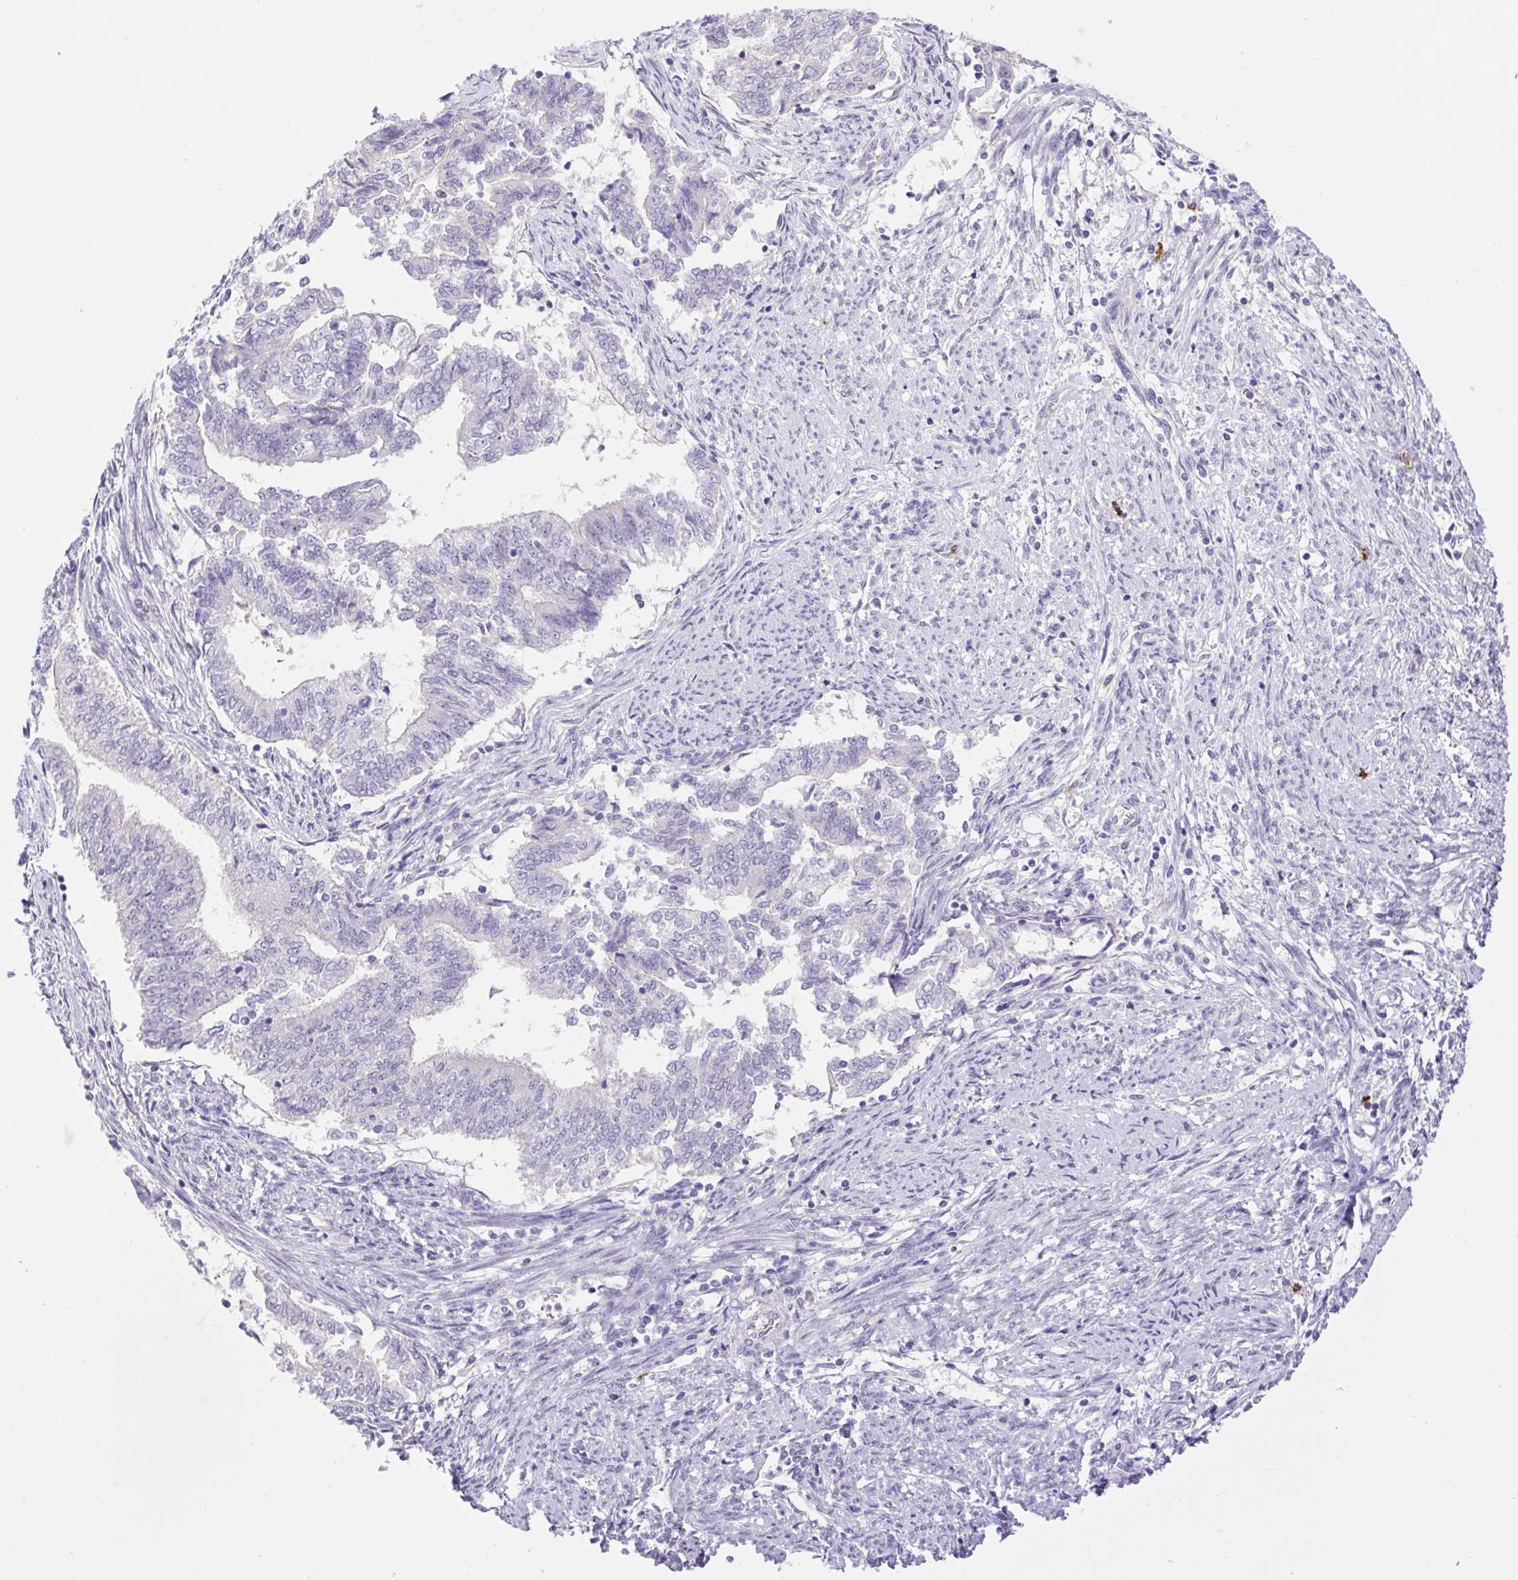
{"staining": {"intensity": "negative", "quantity": "none", "location": "none"}, "tissue": "endometrial cancer", "cell_type": "Tumor cells", "image_type": "cancer", "snomed": [{"axis": "morphology", "description": "Adenocarcinoma, NOS"}, {"axis": "topography", "description": "Endometrium"}], "caption": "Tumor cells are negative for protein expression in human endometrial cancer (adenocarcinoma).", "gene": "FAM177B", "patient": {"sex": "female", "age": 65}}